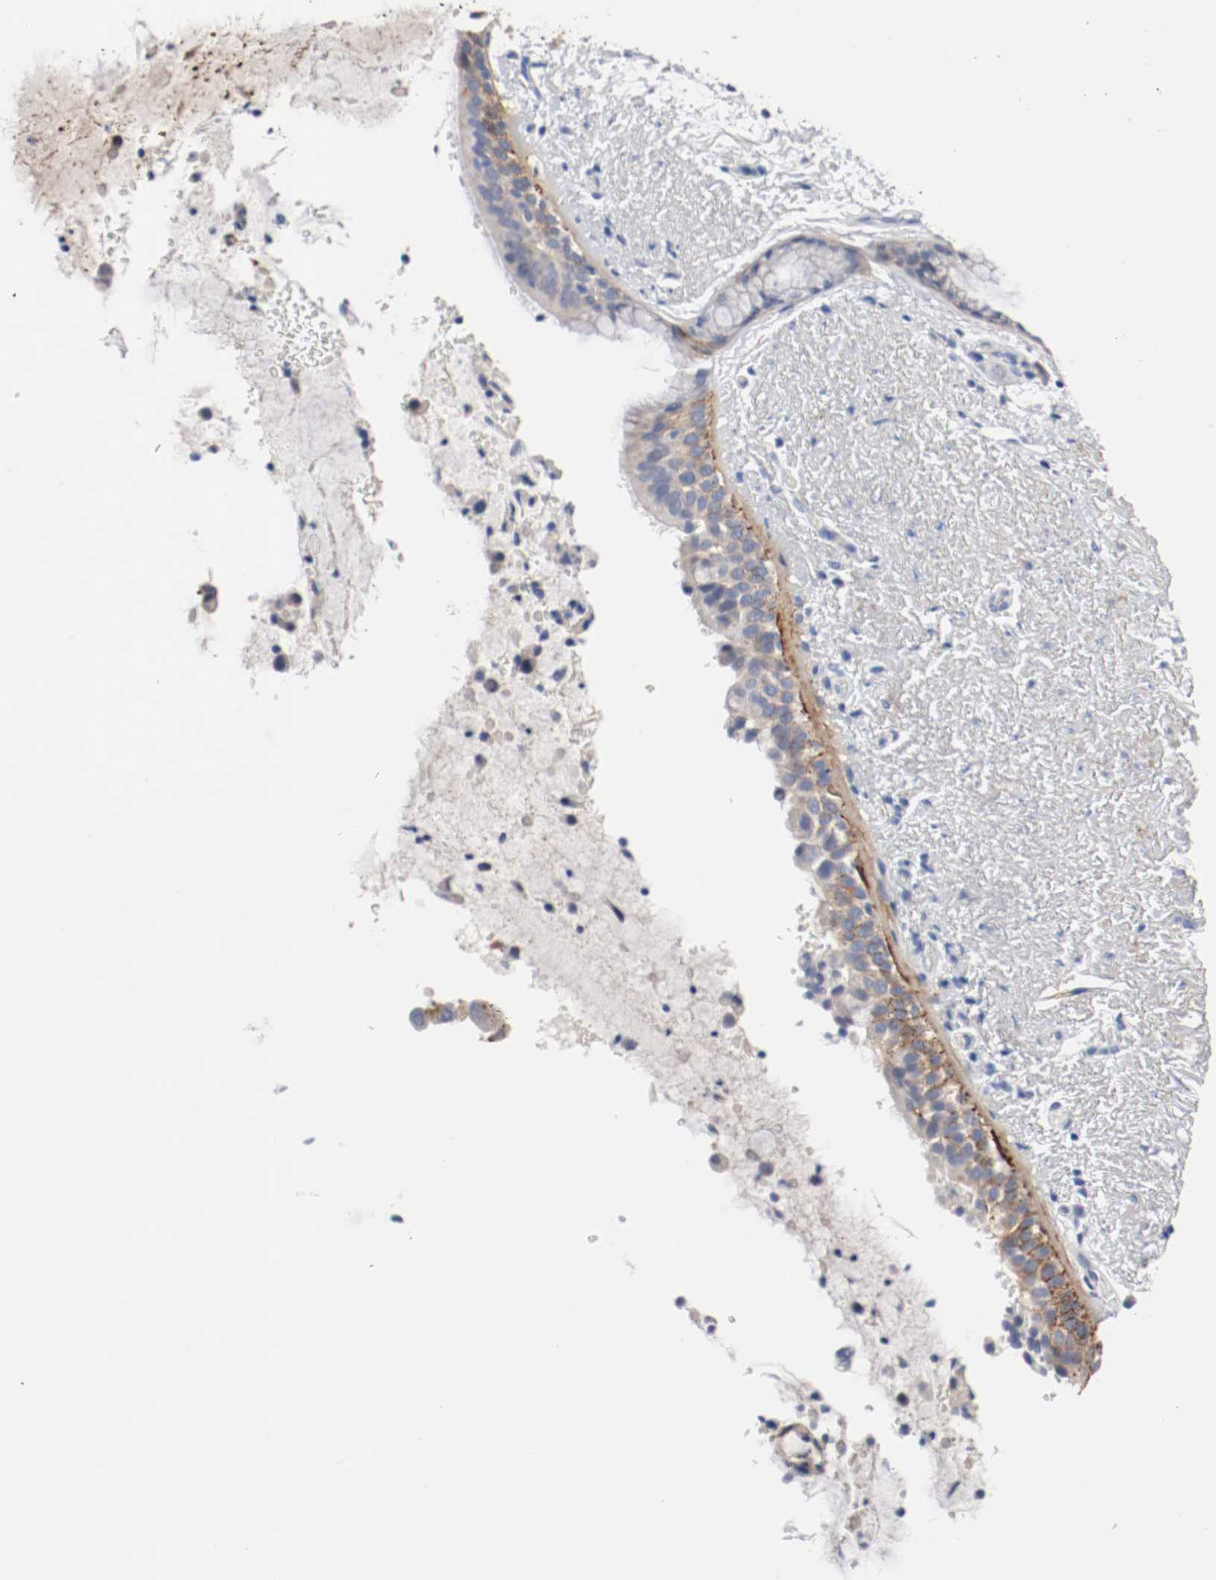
{"staining": {"intensity": "moderate", "quantity": "<25%", "location": "cytoplasmic/membranous"}, "tissue": "bronchus", "cell_type": "Respiratory epithelial cells", "image_type": "normal", "snomed": [{"axis": "morphology", "description": "Normal tissue, NOS"}, {"axis": "topography", "description": "Bronchus"}], "caption": "This is a photomicrograph of immunohistochemistry staining of normal bronchus, which shows moderate positivity in the cytoplasmic/membranous of respiratory epithelial cells.", "gene": "TNC", "patient": {"sex": "female", "age": 54}}